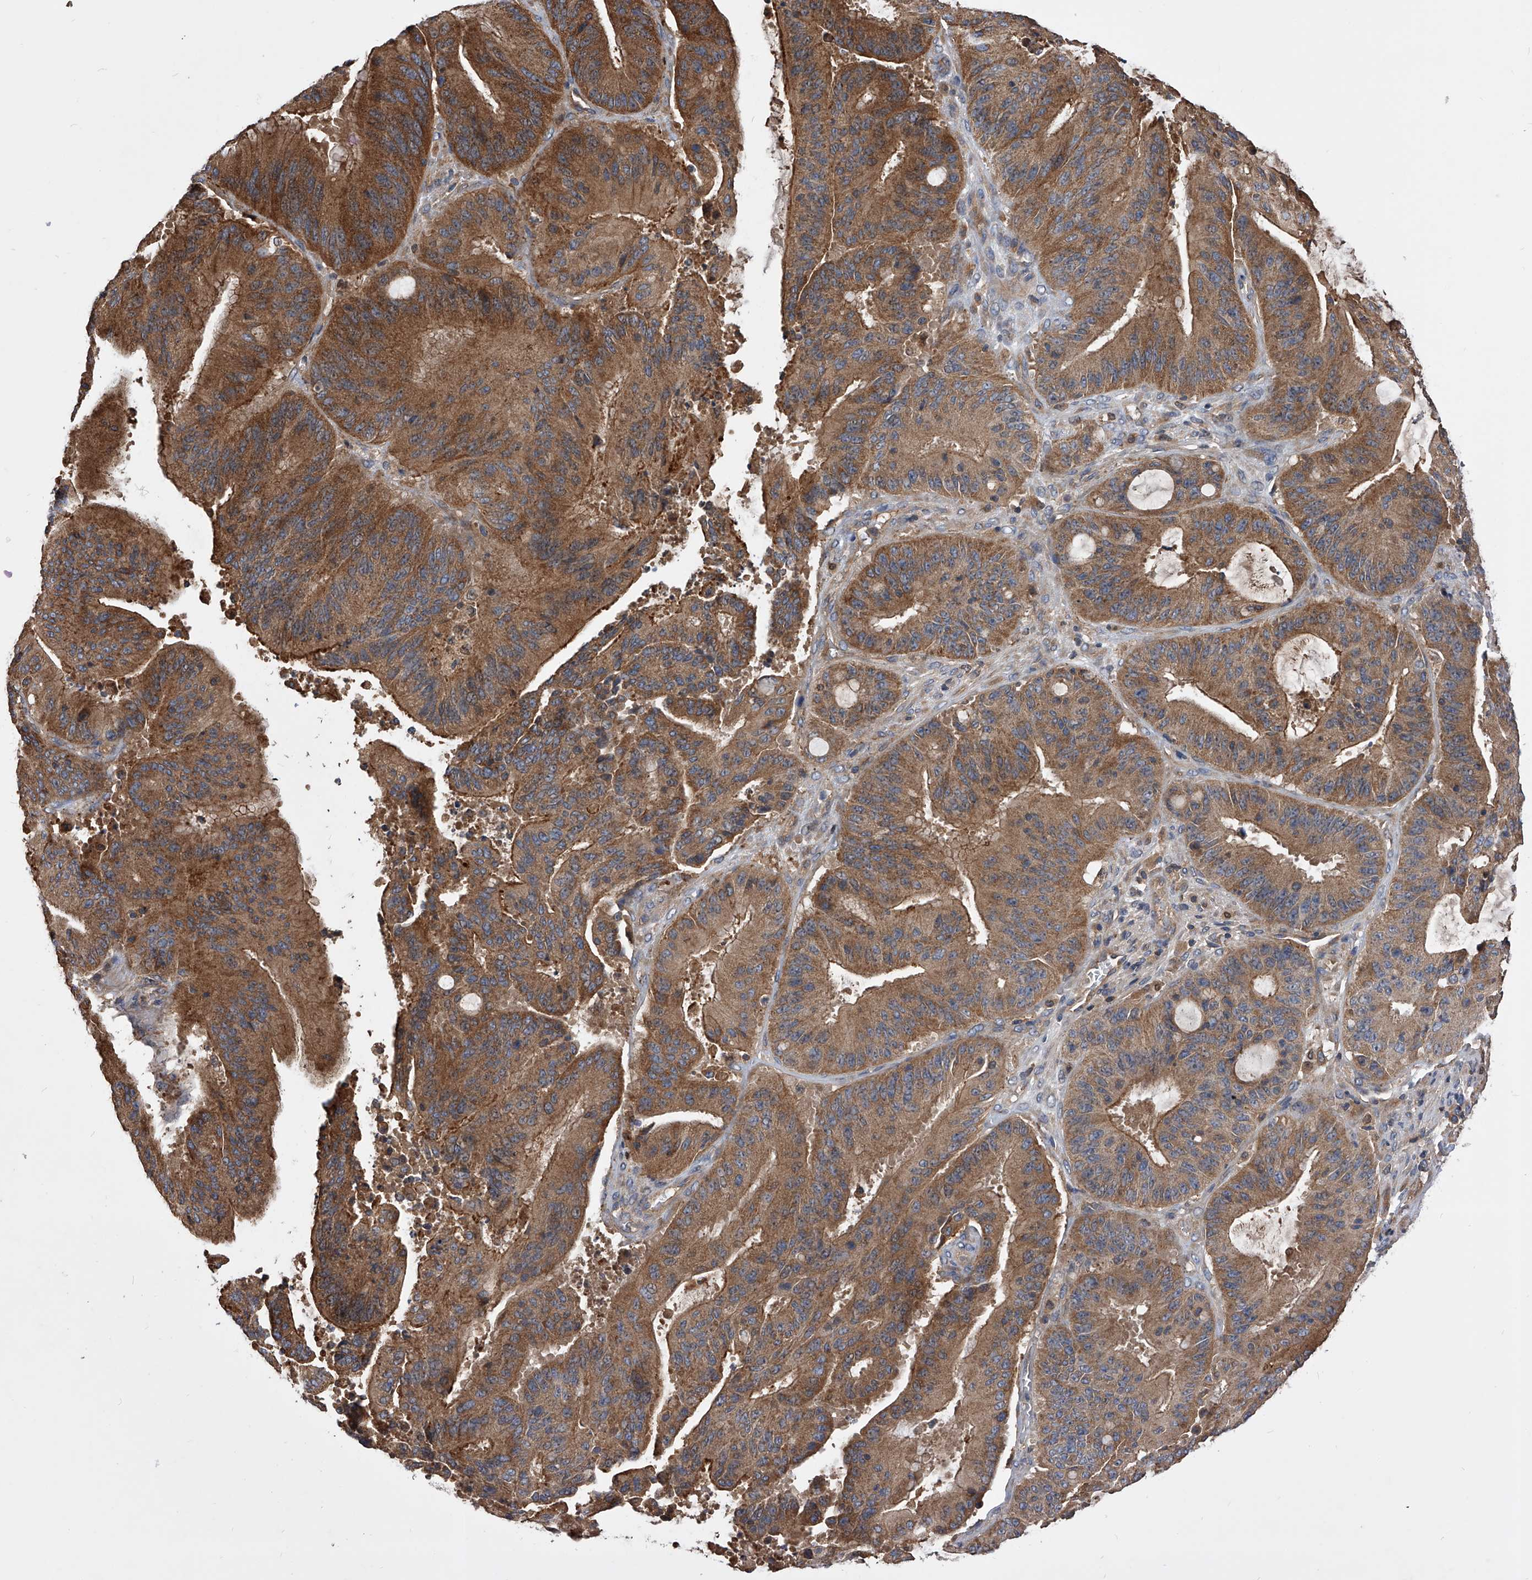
{"staining": {"intensity": "strong", "quantity": ">75%", "location": "cytoplasmic/membranous"}, "tissue": "liver cancer", "cell_type": "Tumor cells", "image_type": "cancer", "snomed": [{"axis": "morphology", "description": "Normal tissue, NOS"}, {"axis": "morphology", "description": "Cholangiocarcinoma"}, {"axis": "topography", "description": "Liver"}, {"axis": "topography", "description": "Peripheral nerve tissue"}], "caption": "Strong cytoplasmic/membranous expression for a protein is appreciated in approximately >75% of tumor cells of liver cholangiocarcinoma using immunohistochemistry (IHC).", "gene": "CUL7", "patient": {"sex": "female", "age": 73}}